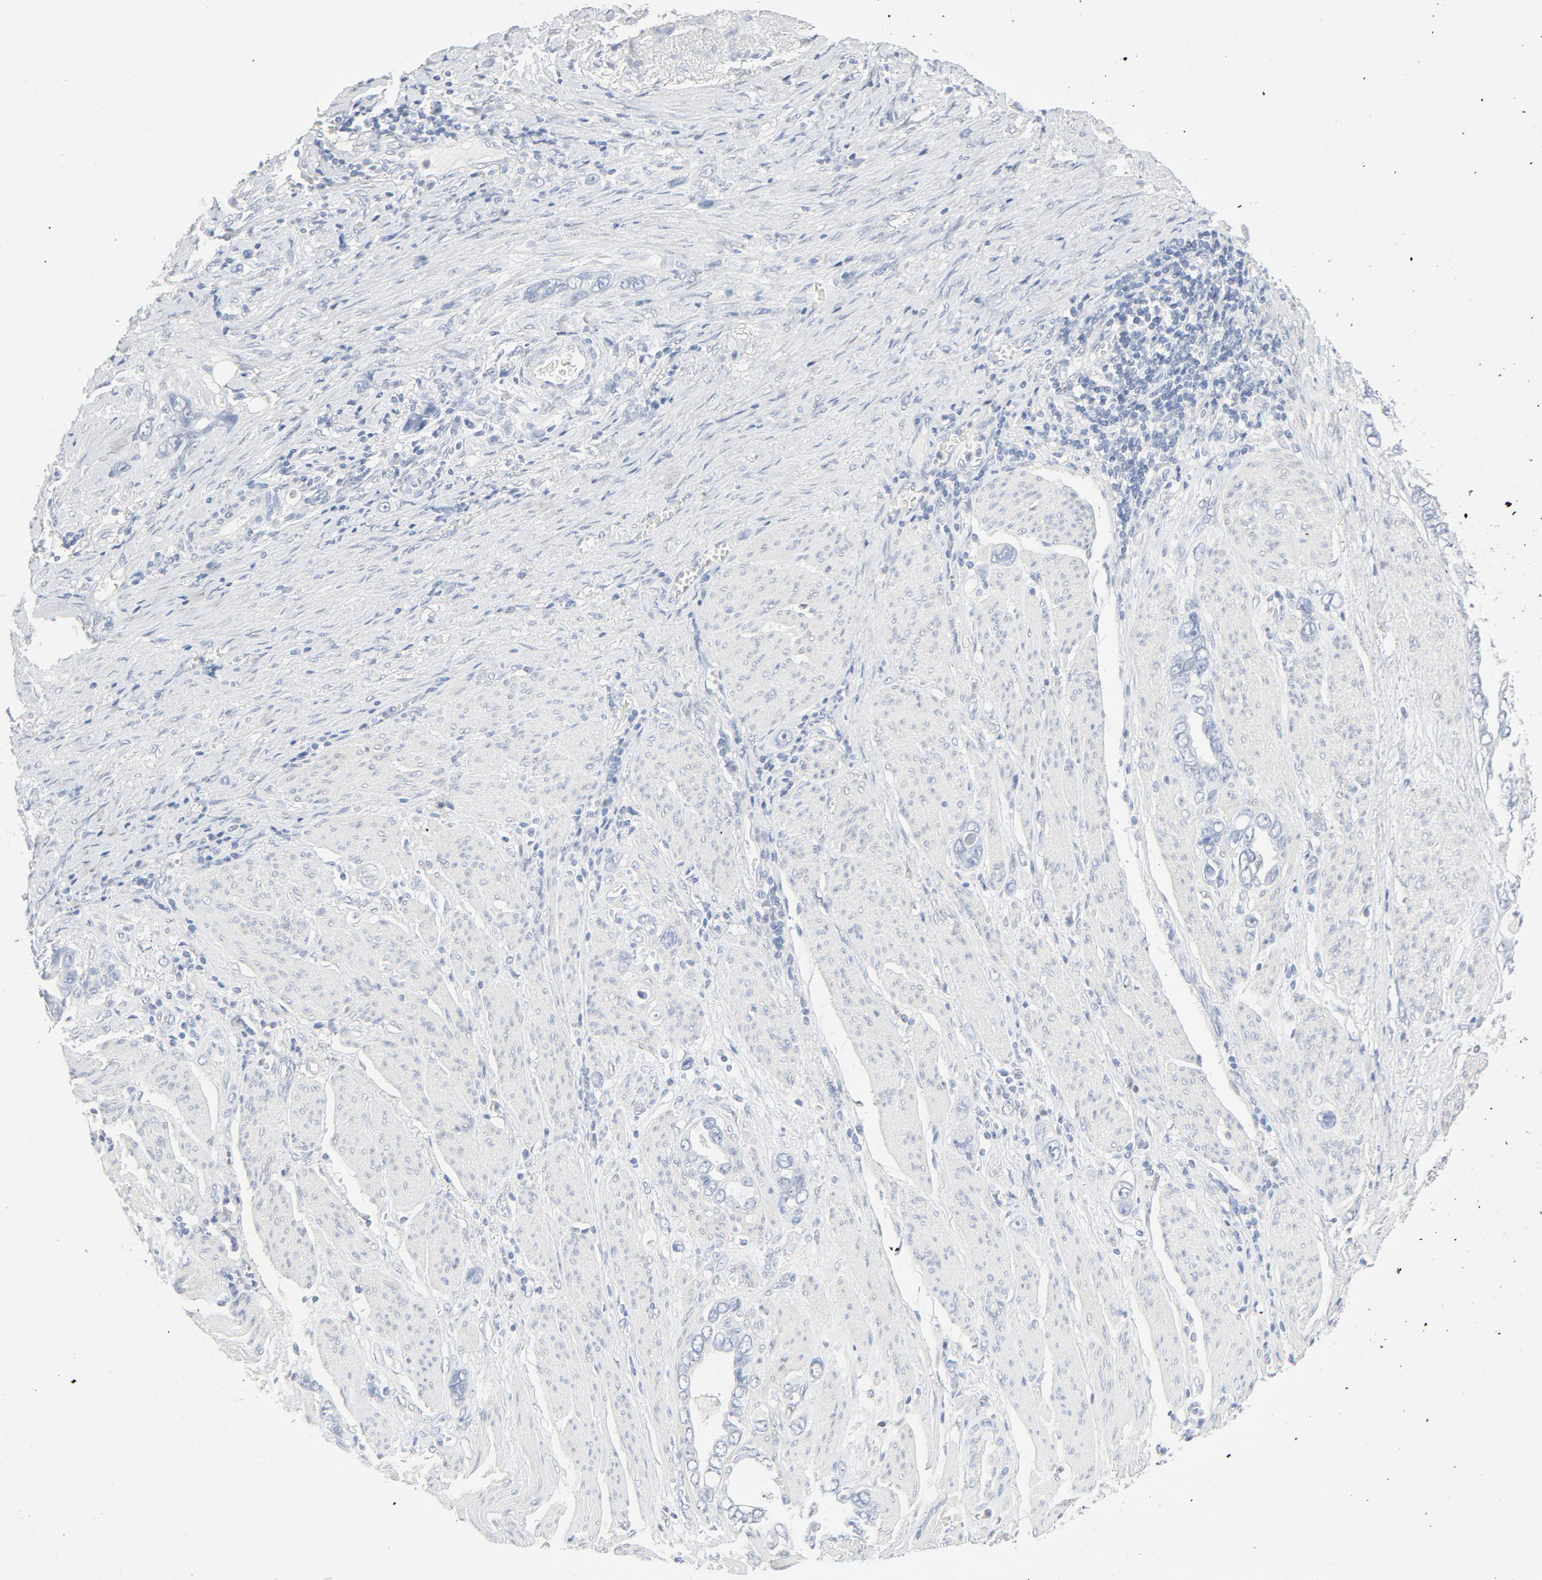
{"staining": {"intensity": "negative", "quantity": "none", "location": "none"}, "tissue": "stomach cancer", "cell_type": "Tumor cells", "image_type": "cancer", "snomed": [{"axis": "morphology", "description": "Adenocarcinoma, NOS"}, {"axis": "topography", "description": "Stomach"}], "caption": "Tumor cells show no significant expression in stomach cancer.", "gene": "PGM1", "patient": {"sex": "male", "age": 78}}